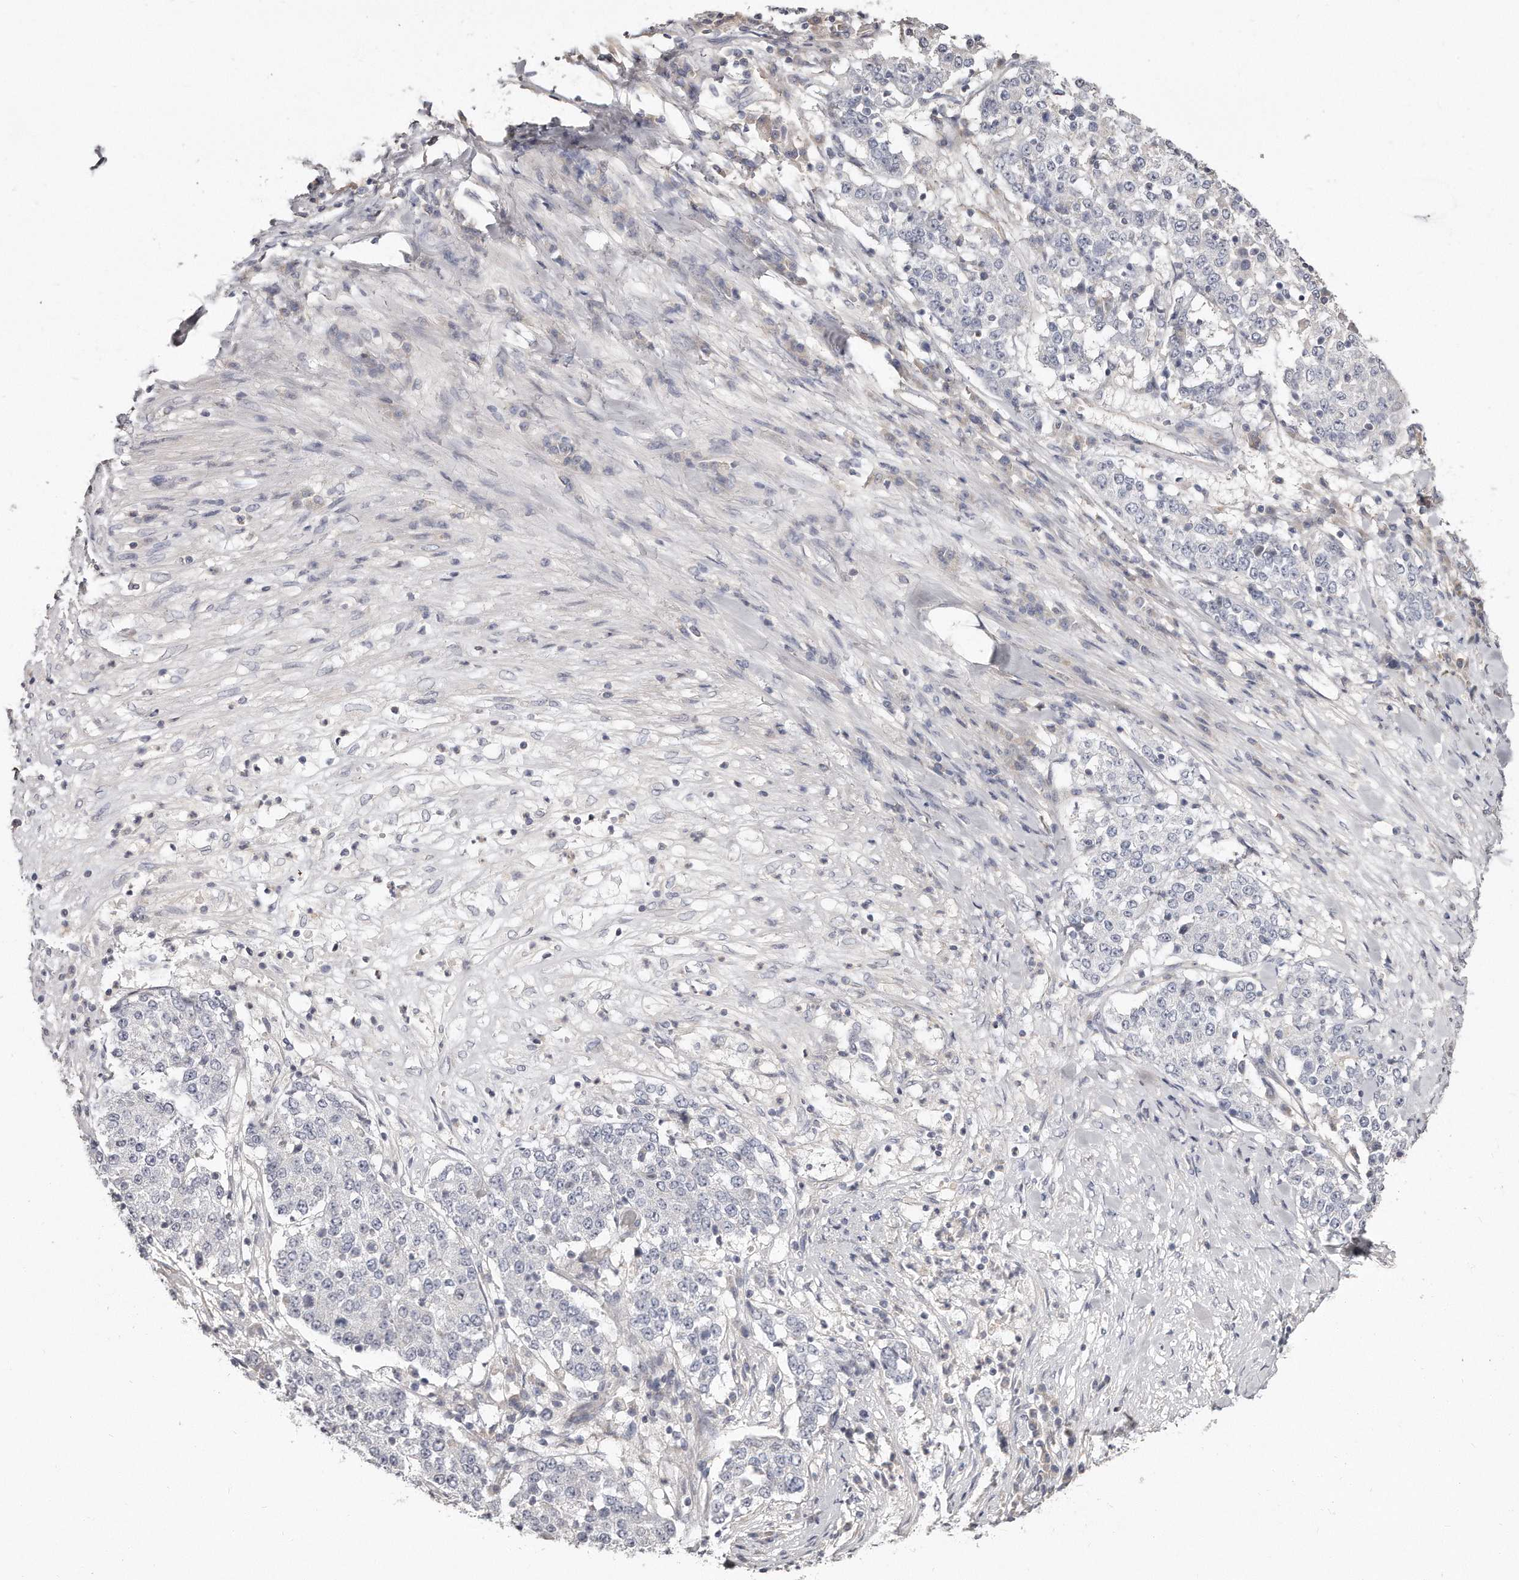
{"staining": {"intensity": "negative", "quantity": "none", "location": "none"}, "tissue": "stomach cancer", "cell_type": "Tumor cells", "image_type": "cancer", "snomed": [{"axis": "morphology", "description": "Adenocarcinoma, NOS"}, {"axis": "topography", "description": "Stomach"}], "caption": "This is a photomicrograph of IHC staining of stomach cancer (adenocarcinoma), which shows no expression in tumor cells.", "gene": "TTLL4", "patient": {"sex": "male", "age": 59}}